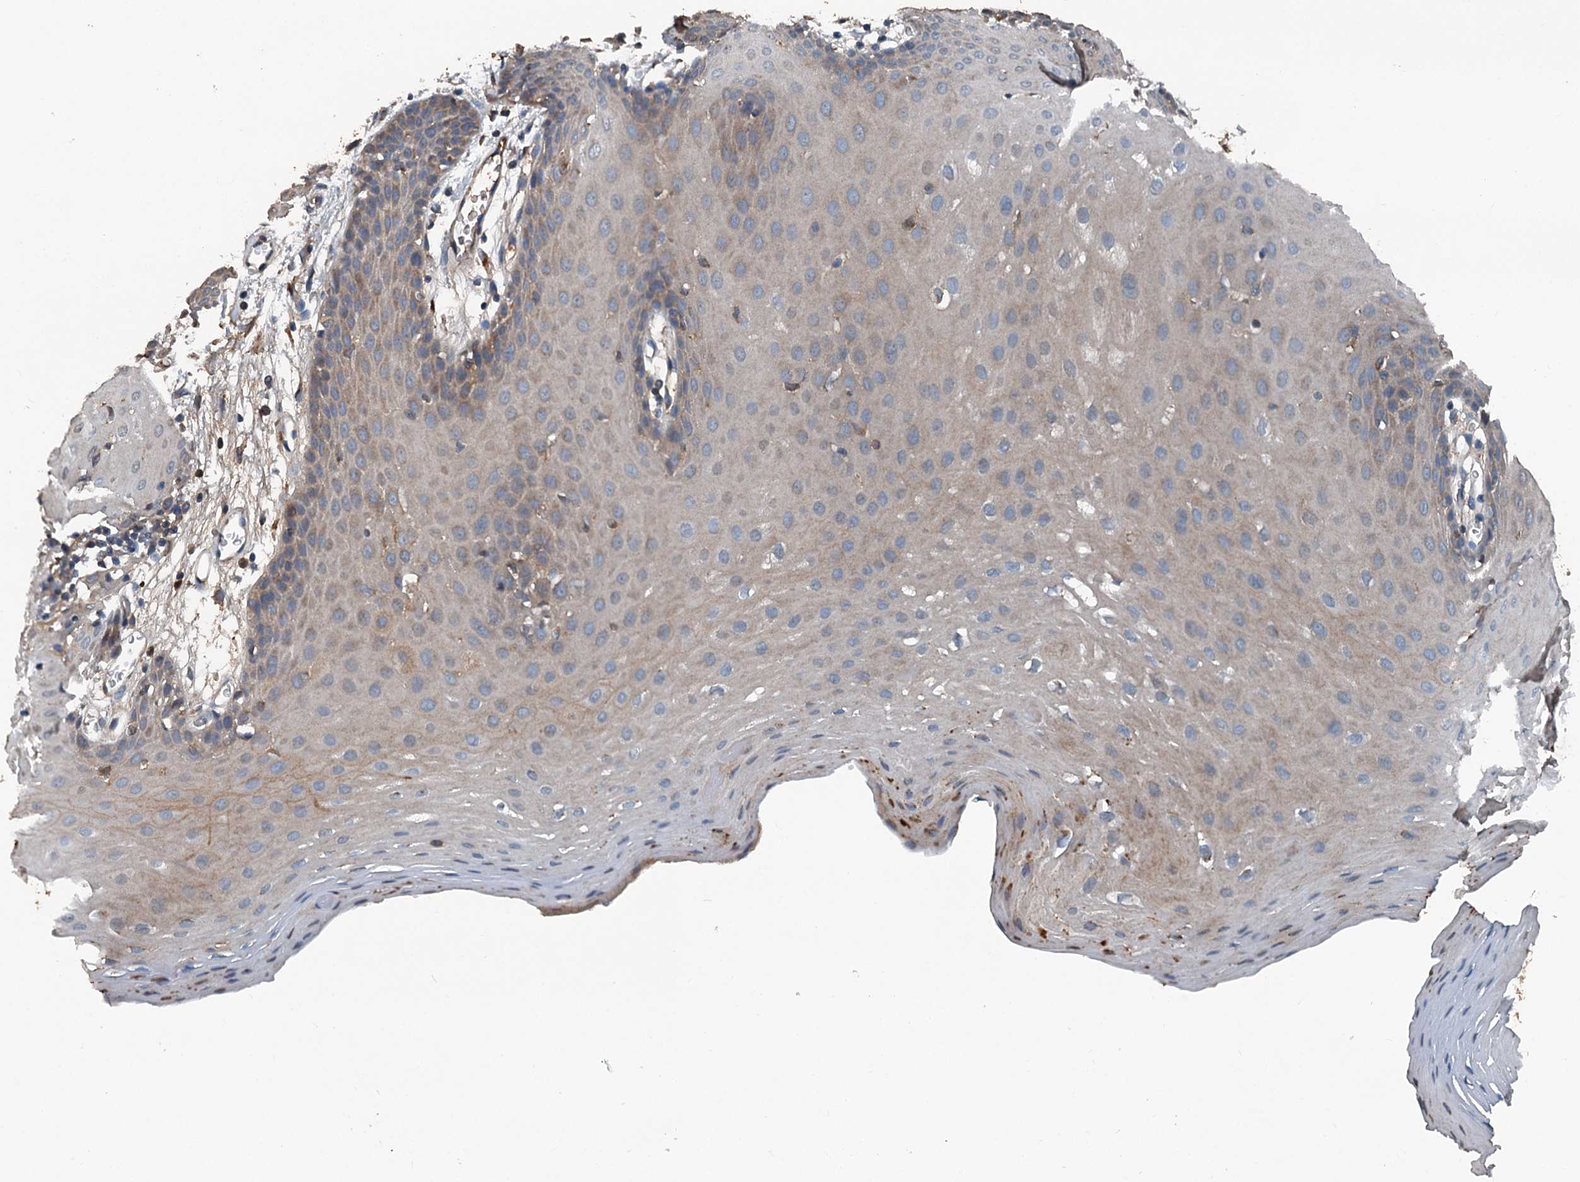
{"staining": {"intensity": "moderate", "quantity": "25%-75%", "location": "cytoplasmic/membranous"}, "tissue": "oral mucosa", "cell_type": "Squamous epithelial cells", "image_type": "normal", "snomed": [{"axis": "morphology", "description": "Normal tissue, NOS"}, {"axis": "topography", "description": "Skeletal muscle"}, {"axis": "topography", "description": "Oral tissue"}, {"axis": "topography", "description": "Salivary gland"}, {"axis": "topography", "description": "Peripheral nerve tissue"}], "caption": "Immunohistochemistry (IHC) histopathology image of unremarkable oral mucosa: human oral mucosa stained using immunohistochemistry demonstrates medium levels of moderate protein expression localized specifically in the cytoplasmic/membranous of squamous epithelial cells, appearing as a cytoplasmic/membranous brown color.", "gene": "PDSS1", "patient": {"sex": "male", "age": 54}}